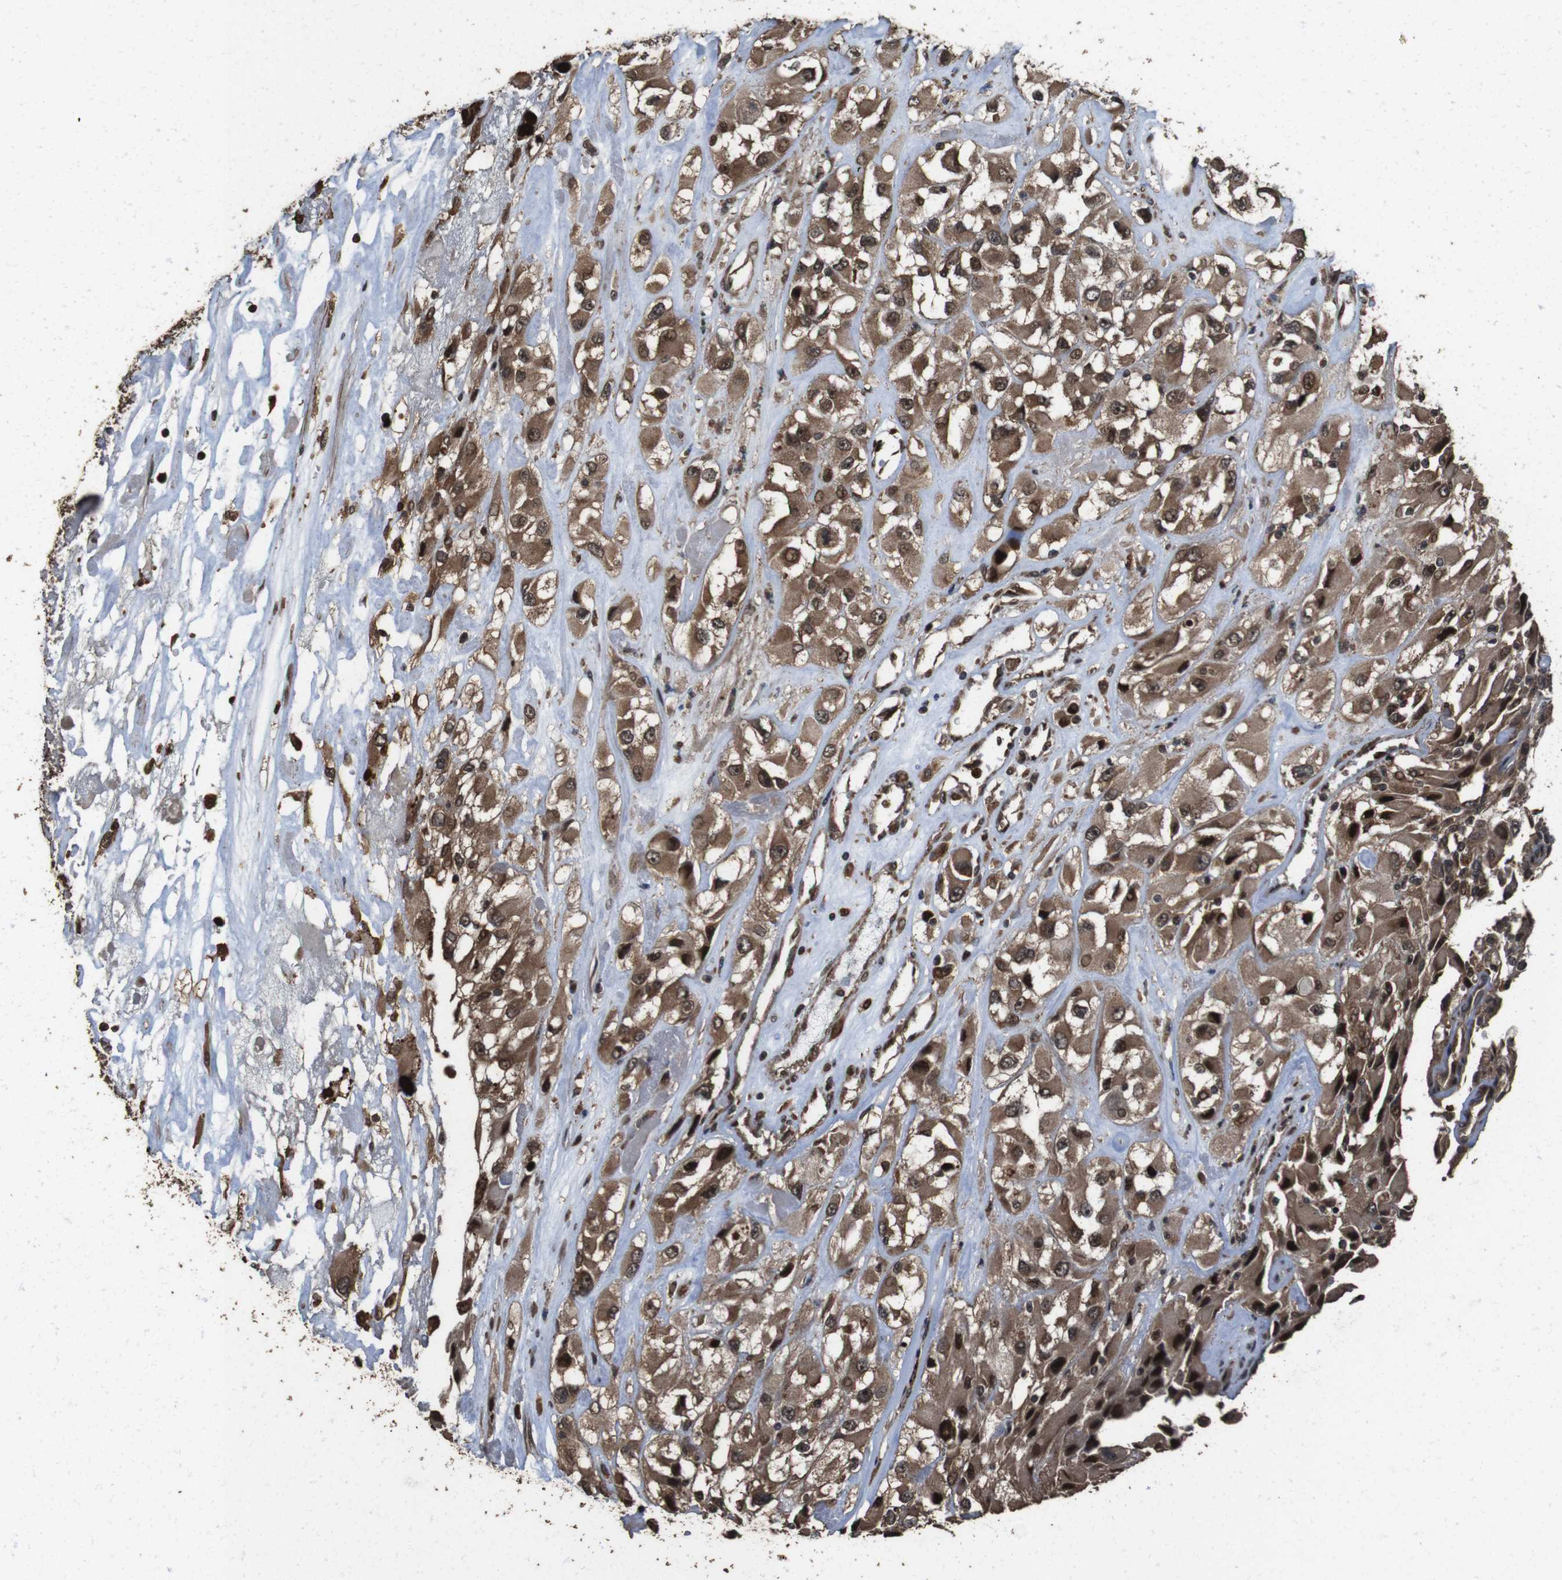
{"staining": {"intensity": "strong", "quantity": ">75%", "location": "cytoplasmic/membranous,nuclear"}, "tissue": "renal cancer", "cell_type": "Tumor cells", "image_type": "cancer", "snomed": [{"axis": "morphology", "description": "Adenocarcinoma, NOS"}, {"axis": "topography", "description": "Kidney"}], "caption": "Protein staining displays strong cytoplasmic/membranous and nuclear positivity in about >75% of tumor cells in adenocarcinoma (renal).", "gene": "RRAS2", "patient": {"sex": "female", "age": 52}}